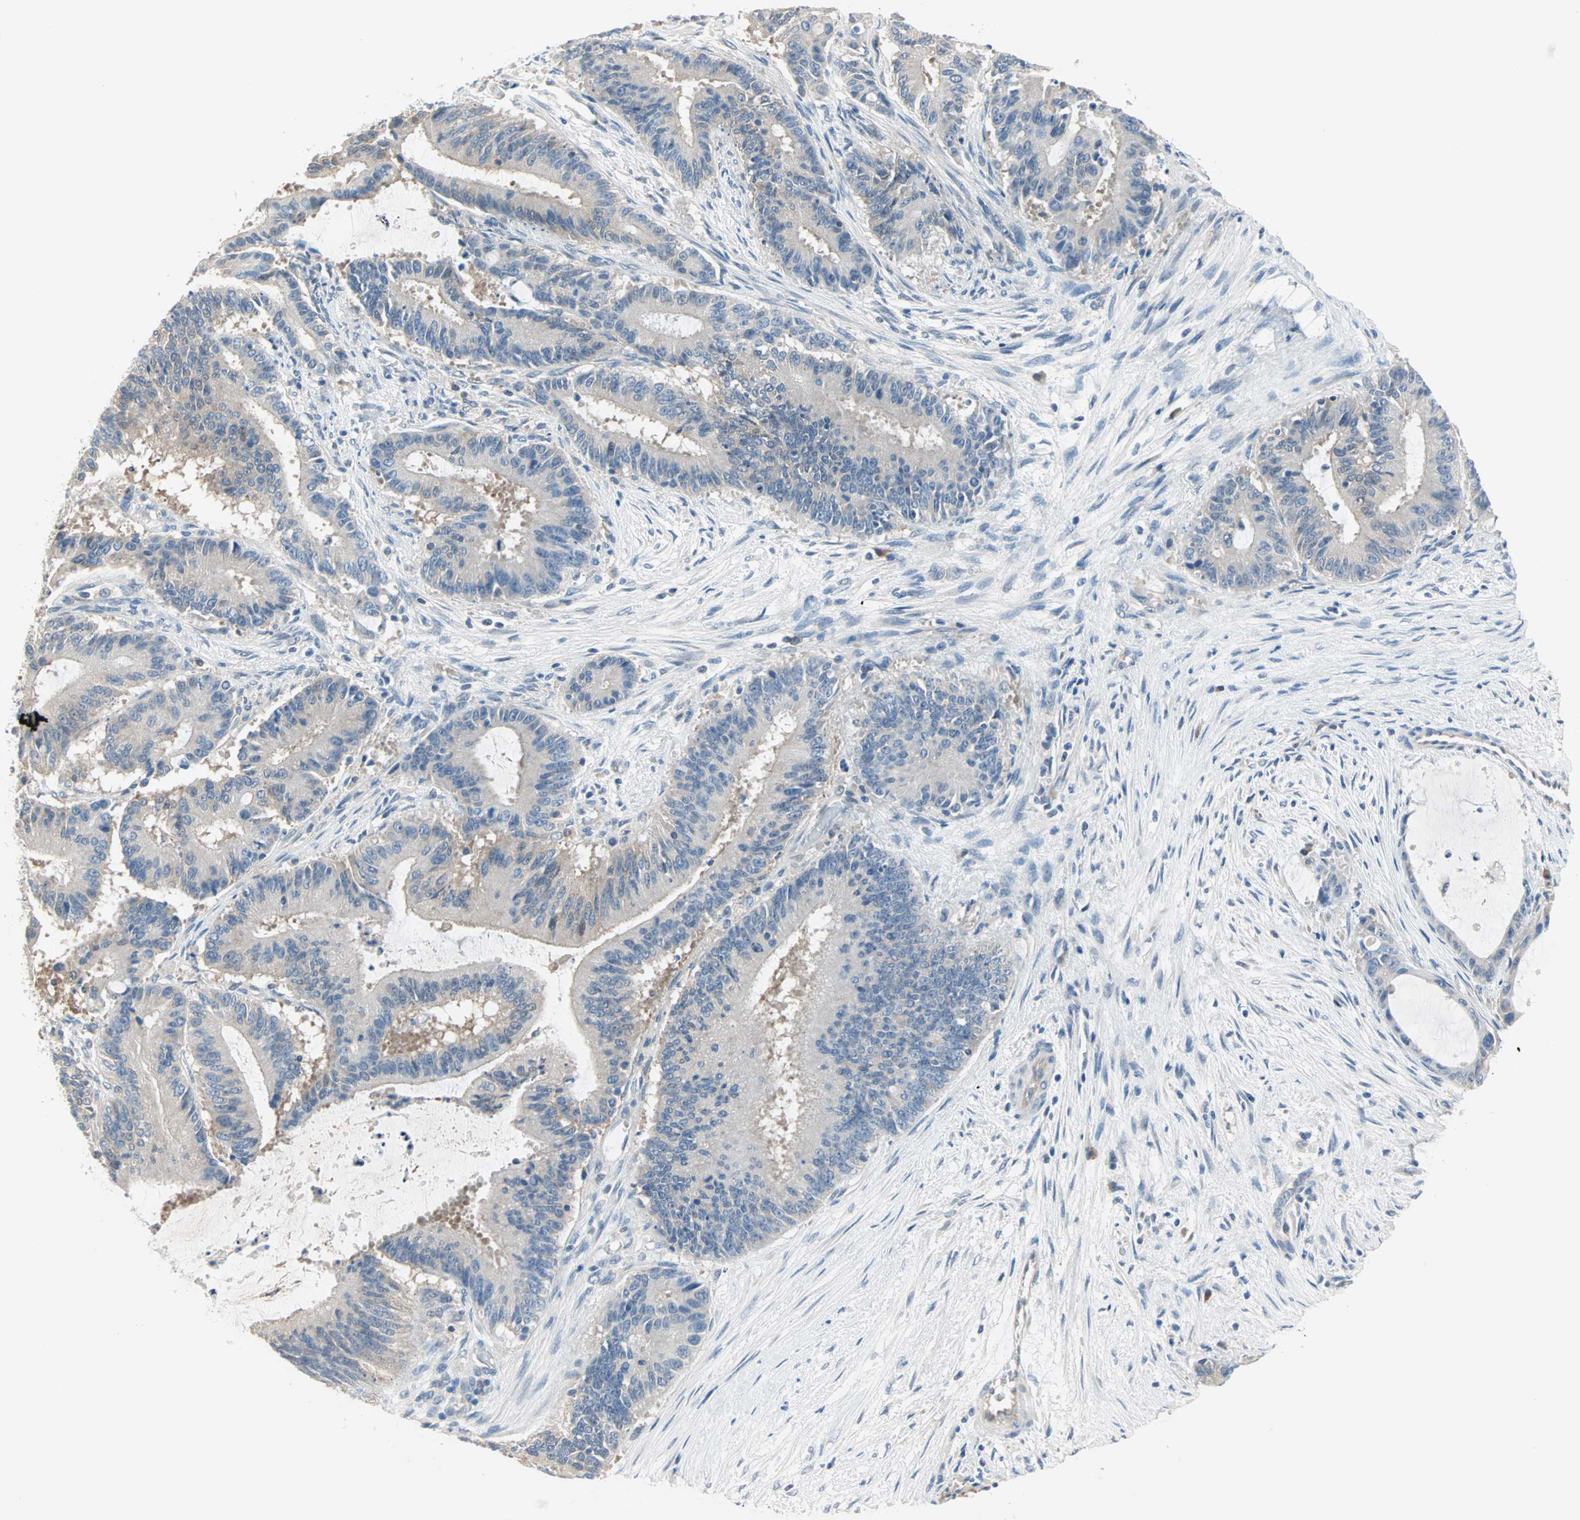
{"staining": {"intensity": "weak", "quantity": "25%-75%", "location": "cytoplasmic/membranous"}, "tissue": "liver cancer", "cell_type": "Tumor cells", "image_type": "cancer", "snomed": [{"axis": "morphology", "description": "Cholangiocarcinoma"}, {"axis": "topography", "description": "Liver"}], "caption": "Immunohistochemistry (IHC) (DAB (3,3'-diaminobenzidine)) staining of cholangiocarcinoma (liver) reveals weak cytoplasmic/membranous protein staining in about 25%-75% of tumor cells. (IHC, brightfield microscopy, high magnification).", "gene": "MPI", "patient": {"sex": "female", "age": 73}}